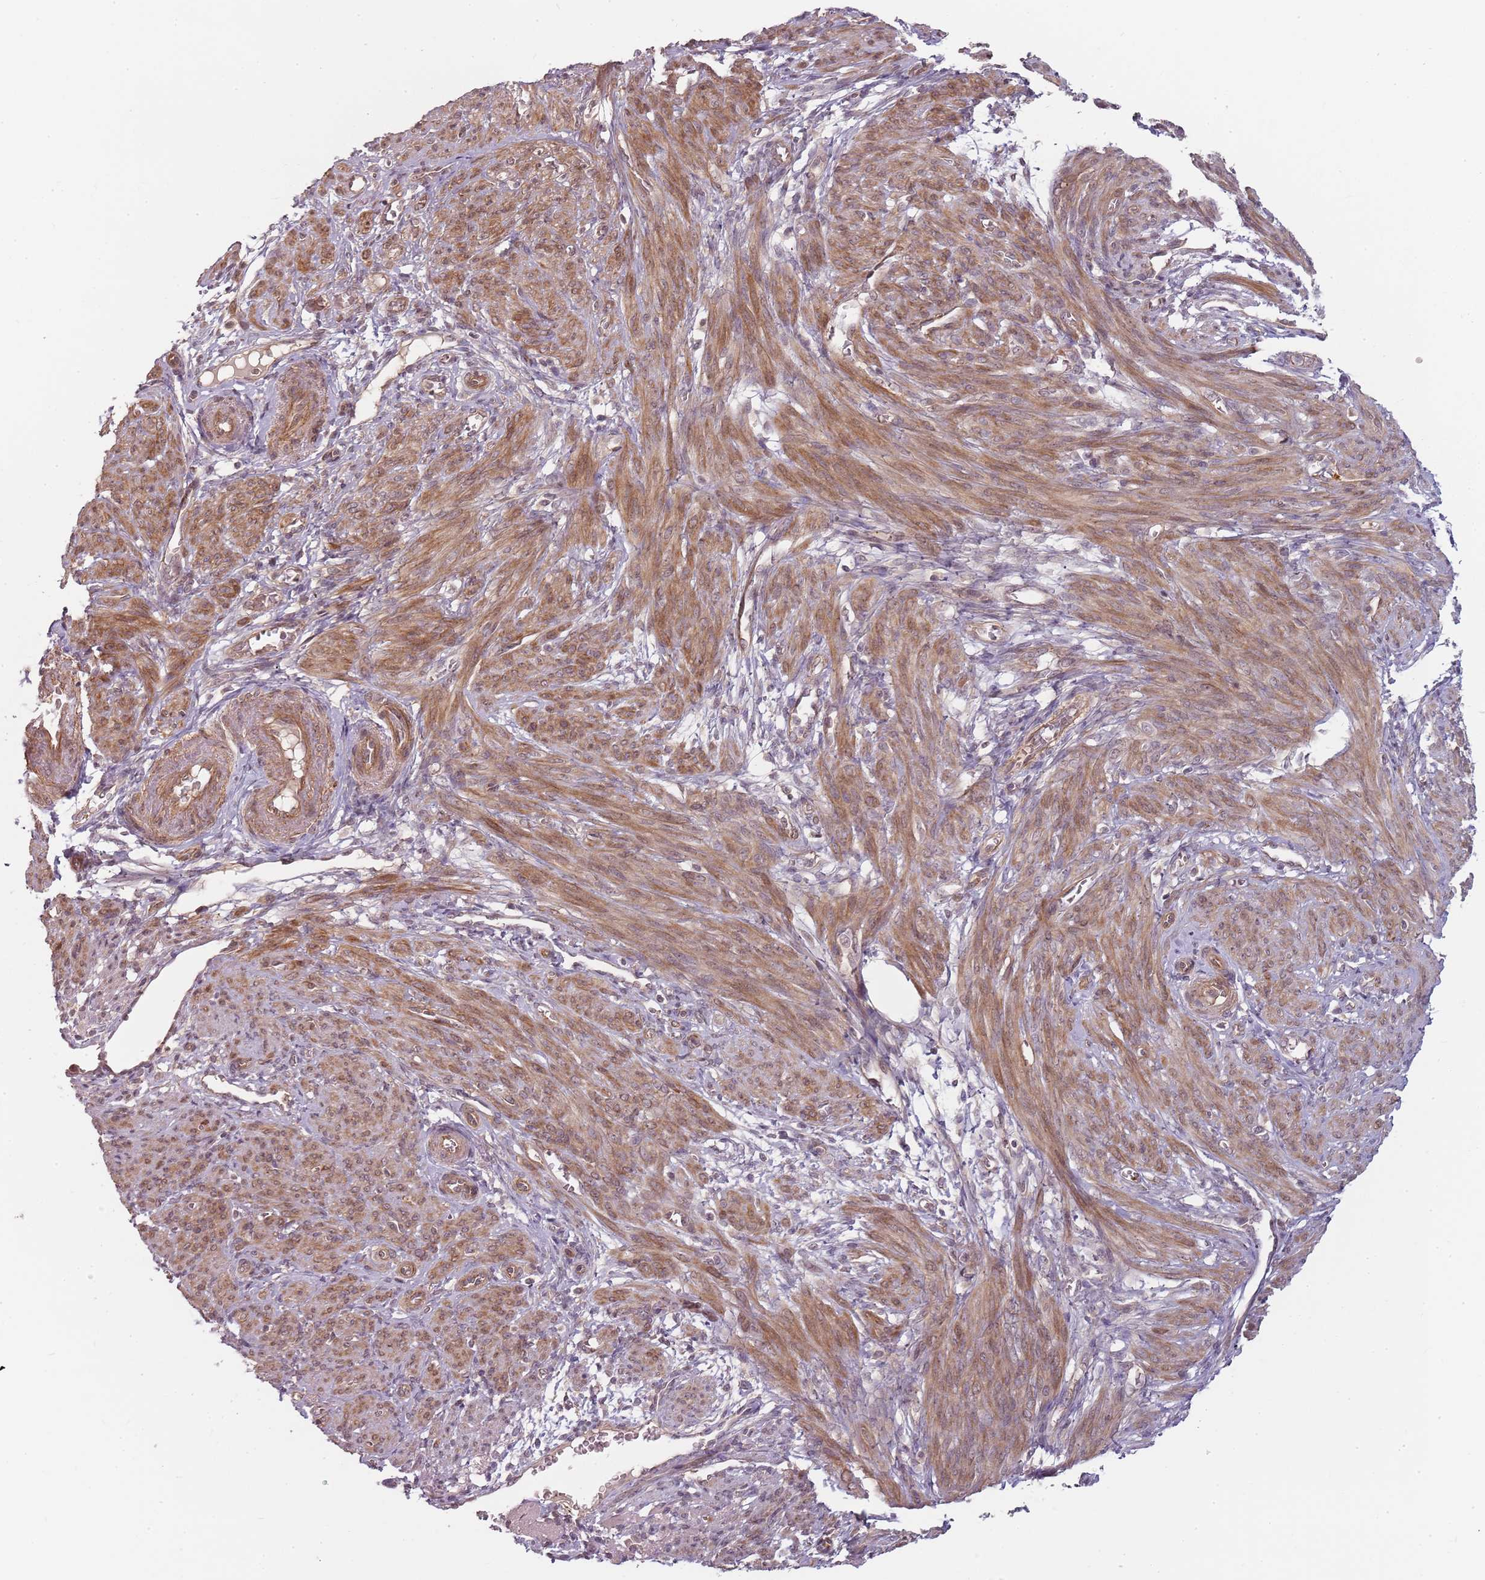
{"staining": {"intensity": "moderate", "quantity": "25%-75%", "location": "cytoplasmic/membranous"}, "tissue": "smooth muscle", "cell_type": "Smooth muscle cells", "image_type": "normal", "snomed": [{"axis": "morphology", "description": "Normal tissue, NOS"}, {"axis": "topography", "description": "Smooth muscle"}], "caption": "This photomicrograph shows IHC staining of unremarkable smooth muscle, with medium moderate cytoplasmic/membranous positivity in about 25%-75% of smooth muscle cells.", "gene": "PPP1R14C", "patient": {"sex": "female", "age": 39}}